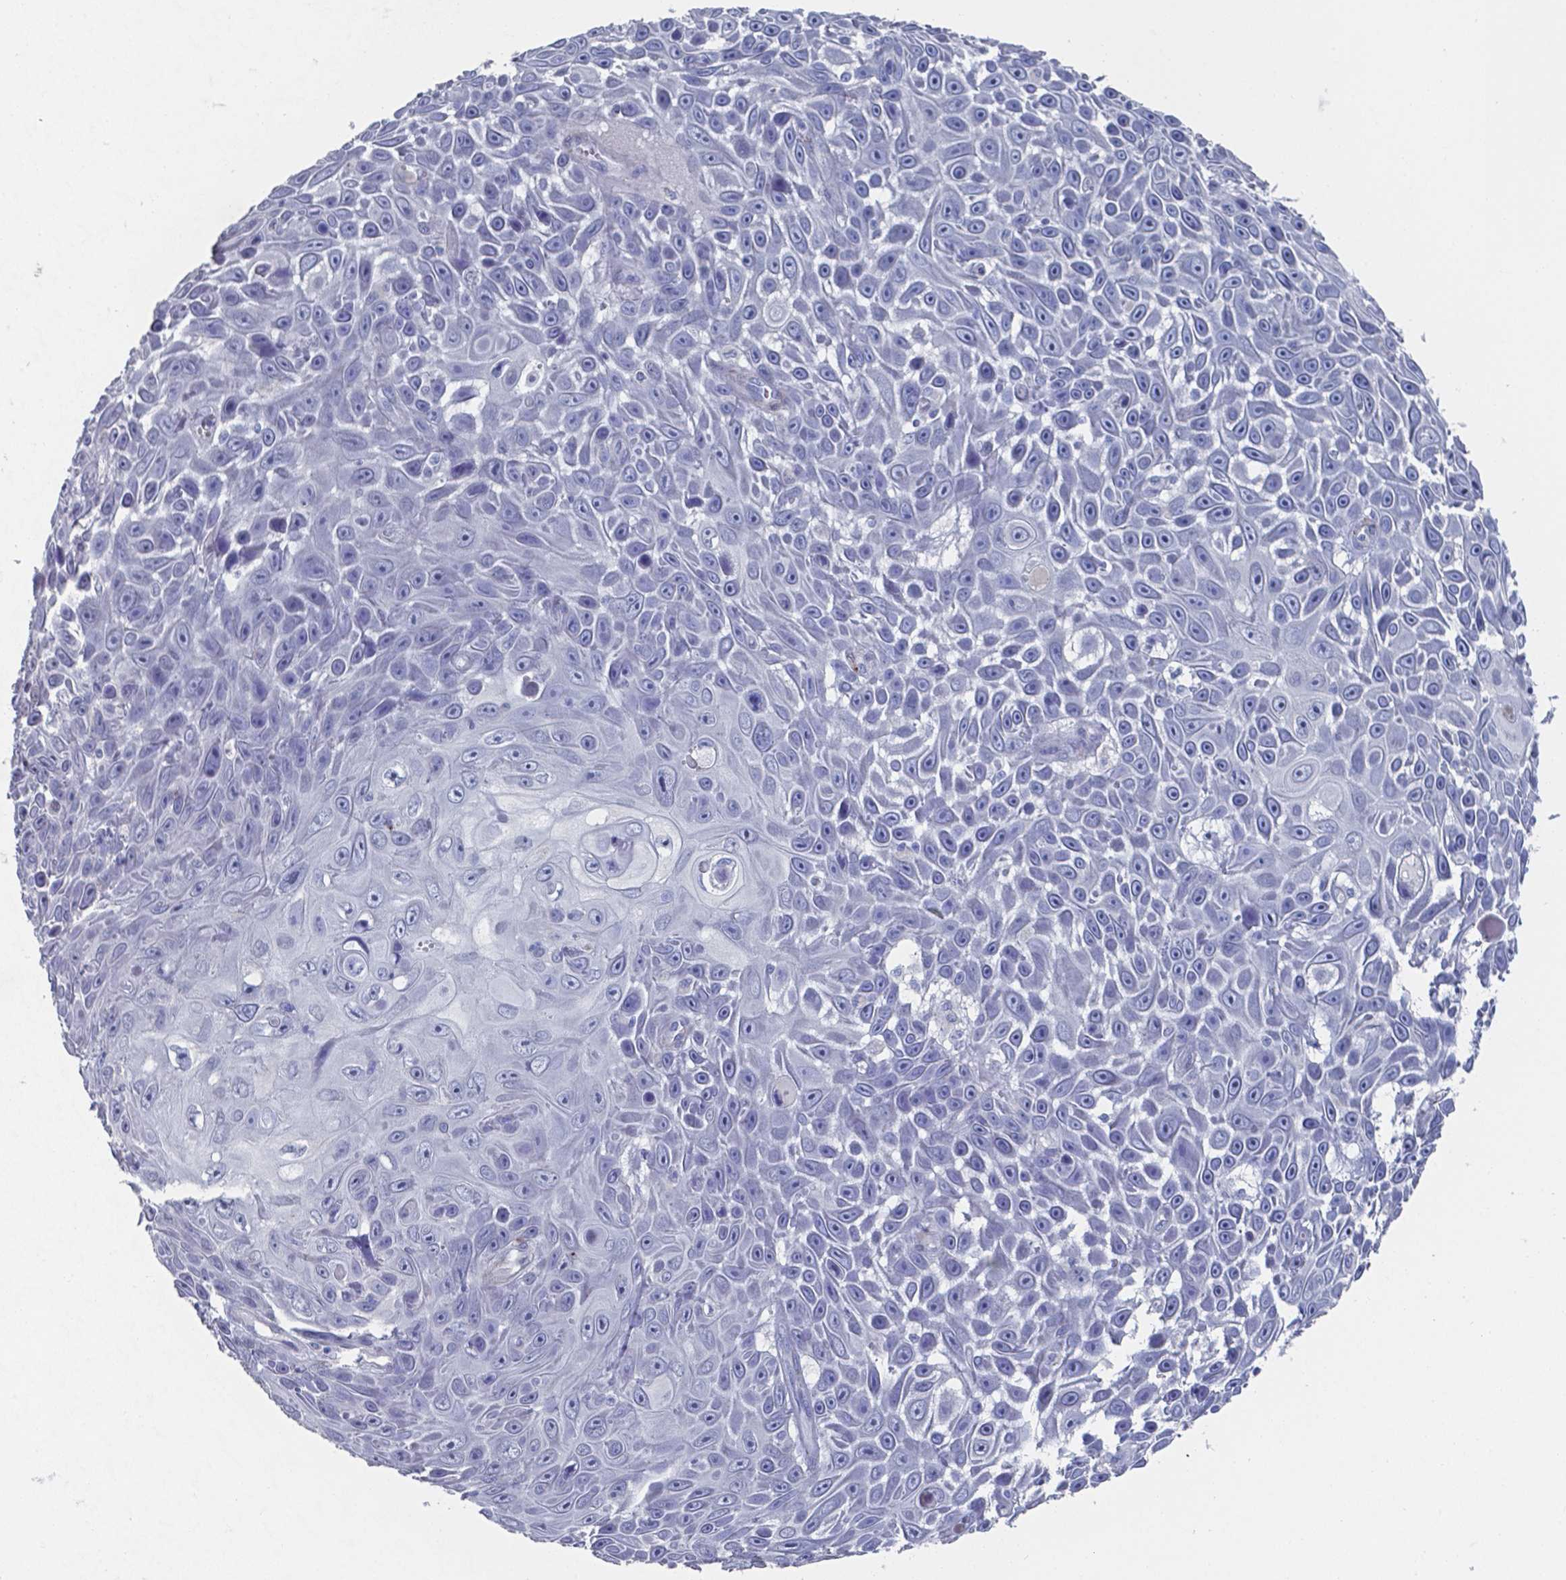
{"staining": {"intensity": "negative", "quantity": "none", "location": "none"}, "tissue": "skin cancer", "cell_type": "Tumor cells", "image_type": "cancer", "snomed": [{"axis": "morphology", "description": "Squamous cell carcinoma, NOS"}, {"axis": "topography", "description": "Skin"}], "caption": "There is no significant expression in tumor cells of skin cancer (squamous cell carcinoma).", "gene": "PLA2R1", "patient": {"sex": "male", "age": 82}}